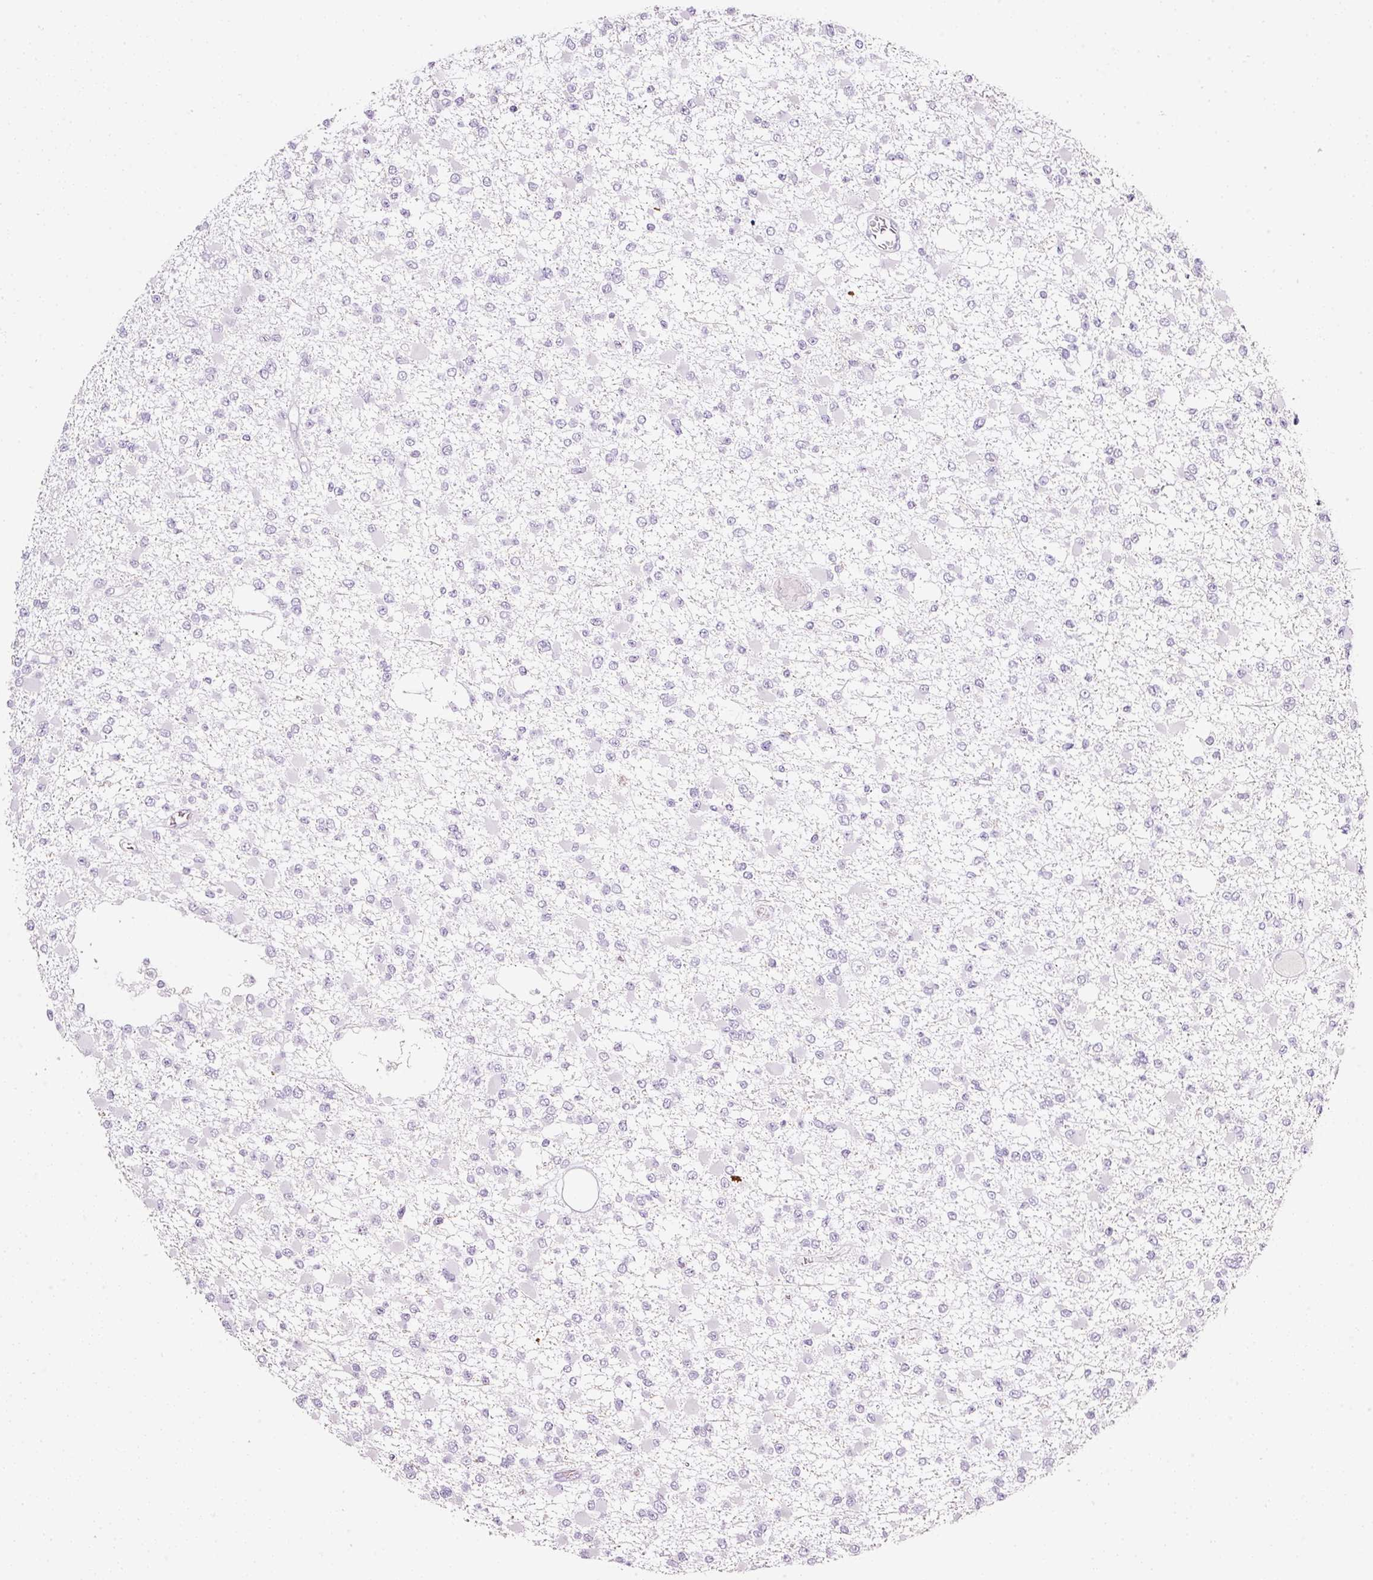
{"staining": {"intensity": "negative", "quantity": "none", "location": "none"}, "tissue": "glioma", "cell_type": "Tumor cells", "image_type": "cancer", "snomed": [{"axis": "morphology", "description": "Glioma, malignant, Low grade"}, {"axis": "topography", "description": "Brain"}], "caption": "An immunohistochemistry image of malignant glioma (low-grade) is shown. There is no staining in tumor cells of malignant glioma (low-grade).", "gene": "CYB561A3", "patient": {"sex": "female", "age": 22}}